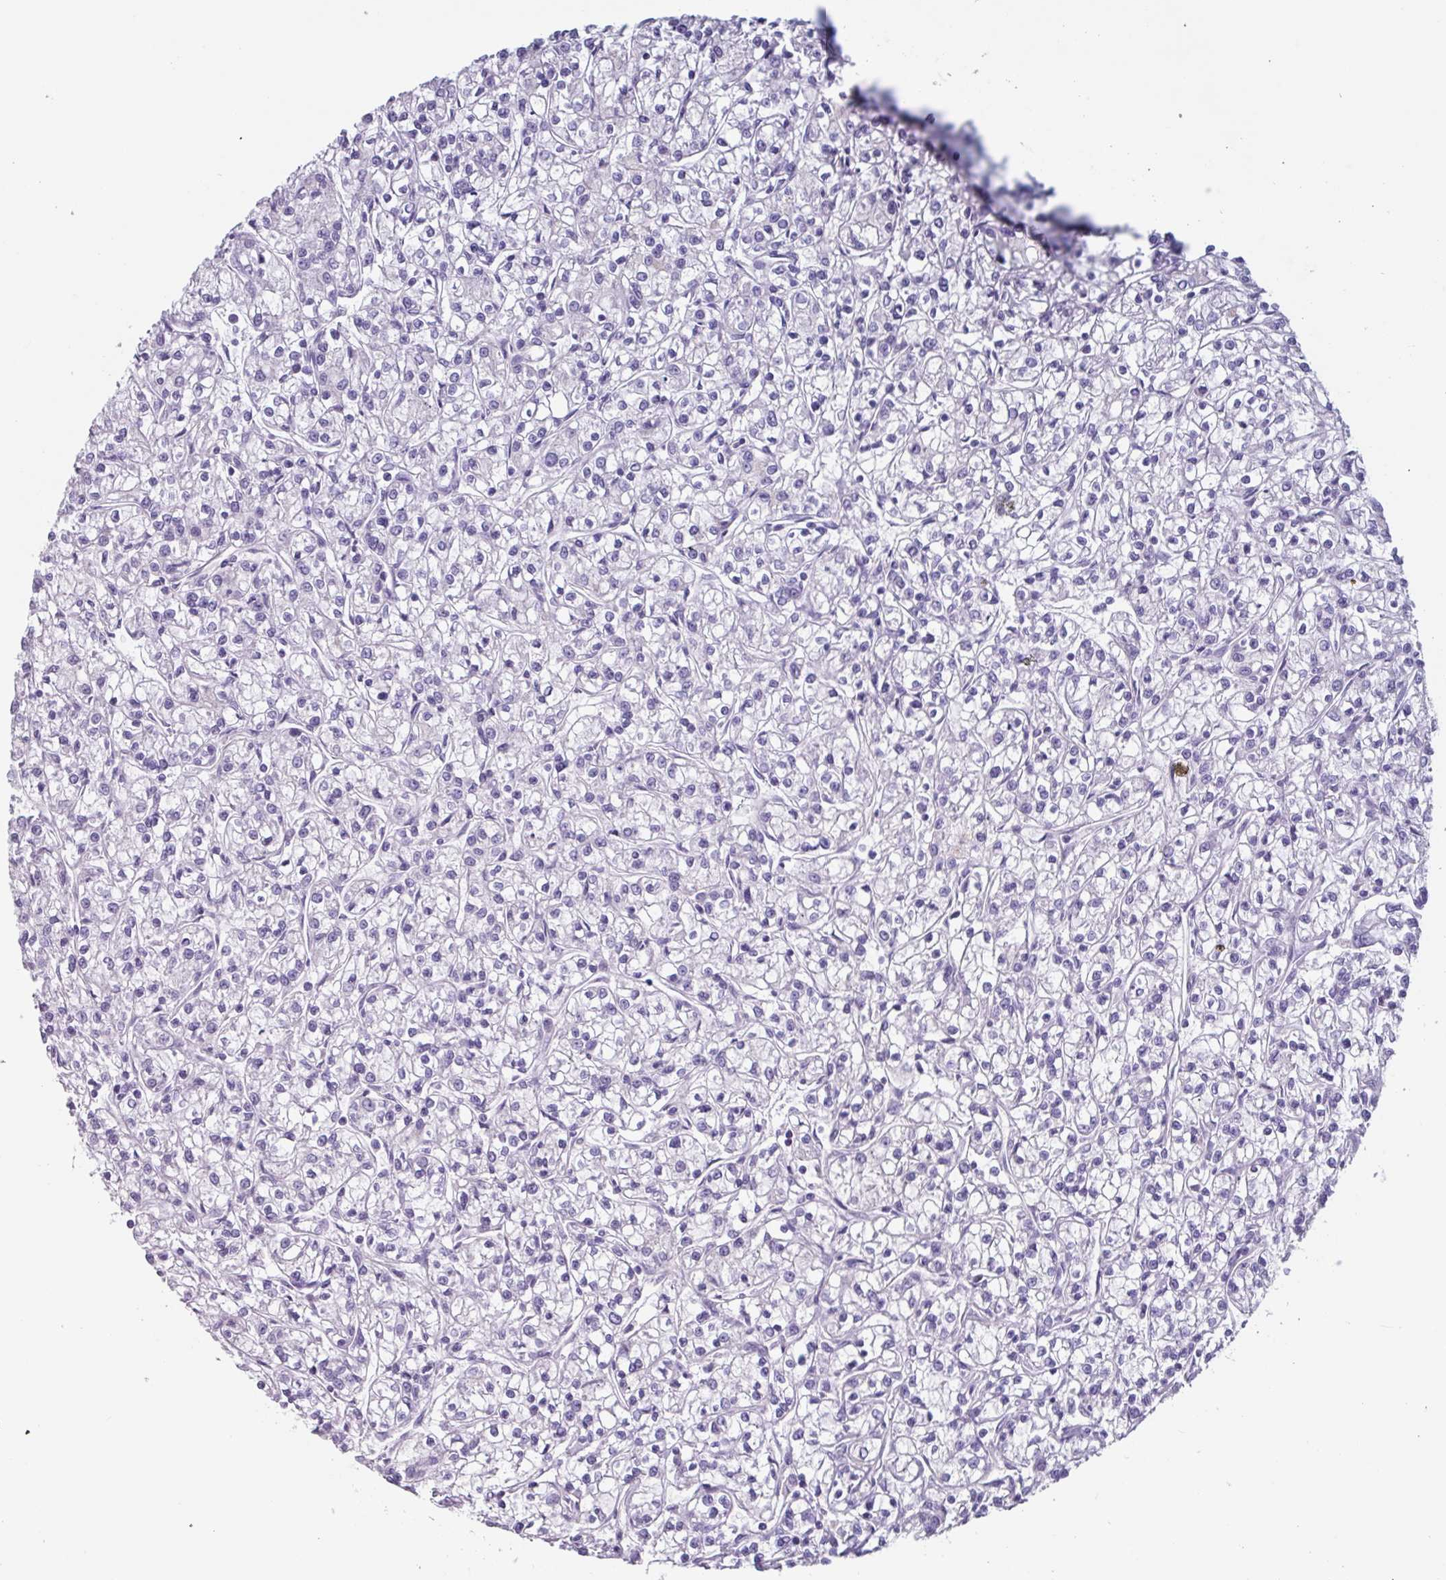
{"staining": {"intensity": "negative", "quantity": "none", "location": "none"}, "tissue": "renal cancer", "cell_type": "Tumor cells", "image_type": "cancer", "snomed": [{"axis": "morphology", "description": "Adenocarcinoma, NOS"}, {"axis": "topography", "description": "Kidney"}], "caption": "Human renal adenocarcinoma stained for a protein using immunohistochemistry demonstrates no positivity in tumor cells.", "gene": "OR2T10", "patient": {"sex": "female", "age": 59}}